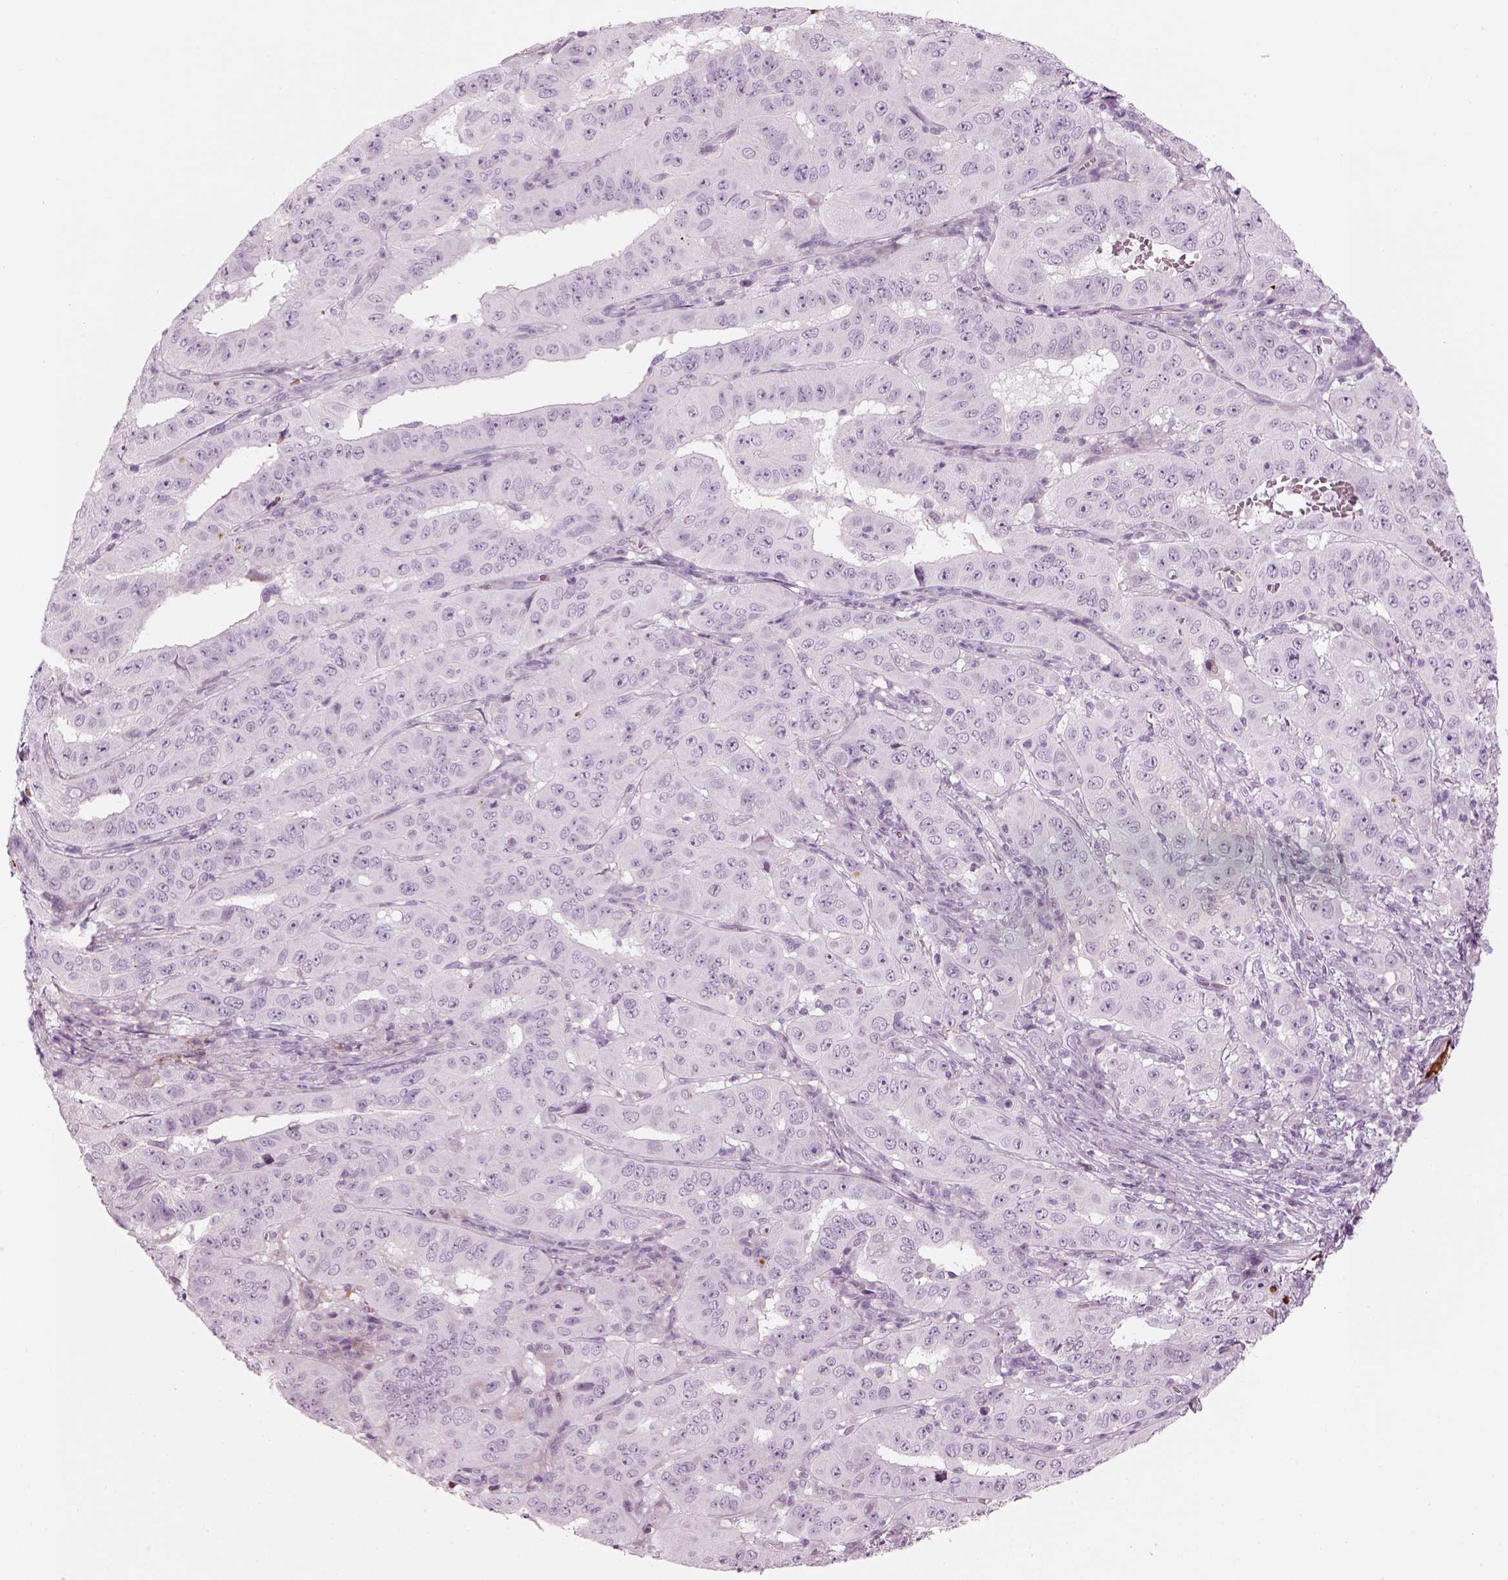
{"staining": {"intensity": "negative", "quantity": "none", "location": "none"}, "tissue": "pancreatic cancer", "cell_type": "Tumor cells", "image_type": "cancer", "snomed": [{"axis": "morphology", "description": "Adenocarcinoma, NOS"}, {"axis": "topography", "description": "Pancreas"}], "caption": "Tumor cells show no significant protein positivity in adenocarcinoma (pancreatic). The staining is performed using DAB brown chromogen with nuclei counter-stained in using hematoxylin.", "gene": "PABPC1L2B", "patient": {"sex": "male", "age": 63}}